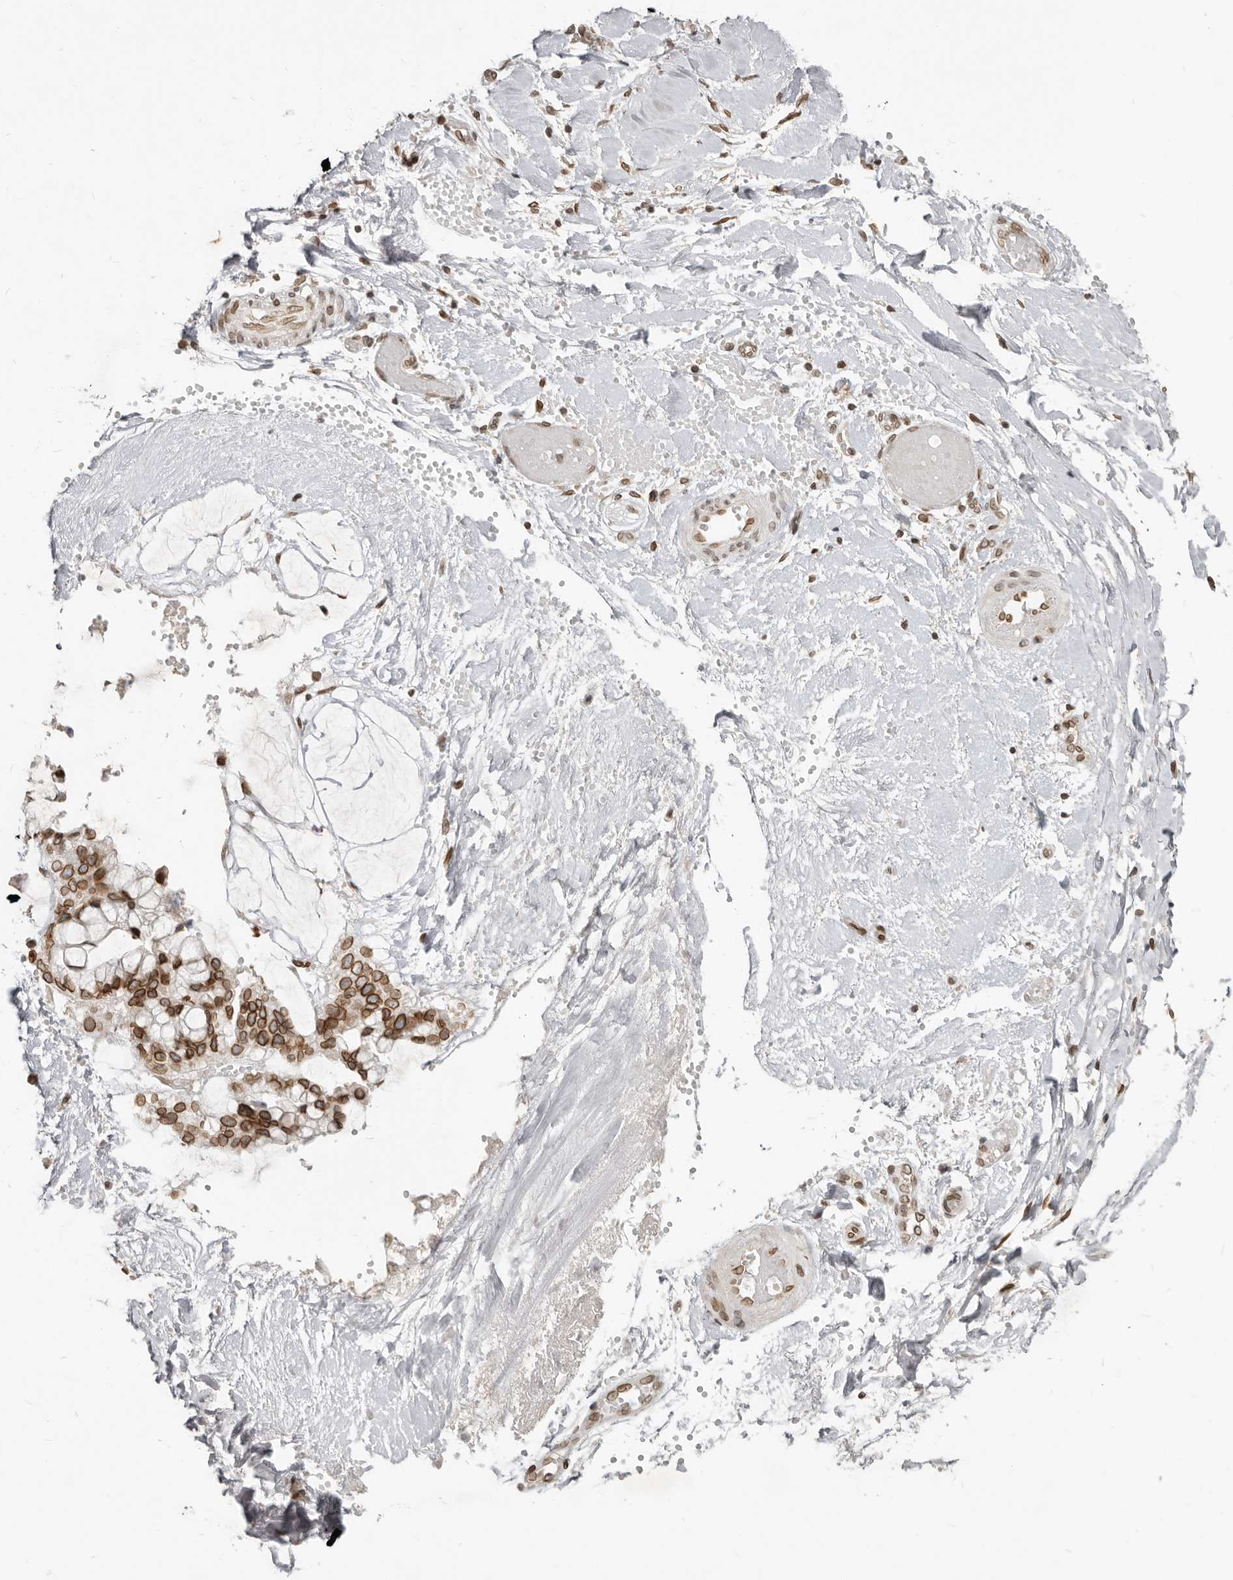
{"staining": {"intensity": "strong", "quantity": ">75%", "location": "cytoplasmic/membranous,nuclear"}, "tissue": "ovarian cancer", "cell_type": "Tumor cells", "image_type": "cancer", "snomed": [{"axis": "morphology", "description": "Cystadenocarcinoma, mucinous, NOS"}, {"axis": "topography", "description": "Ovary"}], "caption": "The histopathology image displays staining of mucinous cystadenocarcinoma (ovarian), revealing strong cytoplasmic/membranous and nuclear protein positivity (brown color) within tumor cells. Immunohistochemistry (ihc) stains the protein in brown and the nuclei are stained blue.", "gene": "NUP153", "patient": {"sex": "female", "age": 39}}